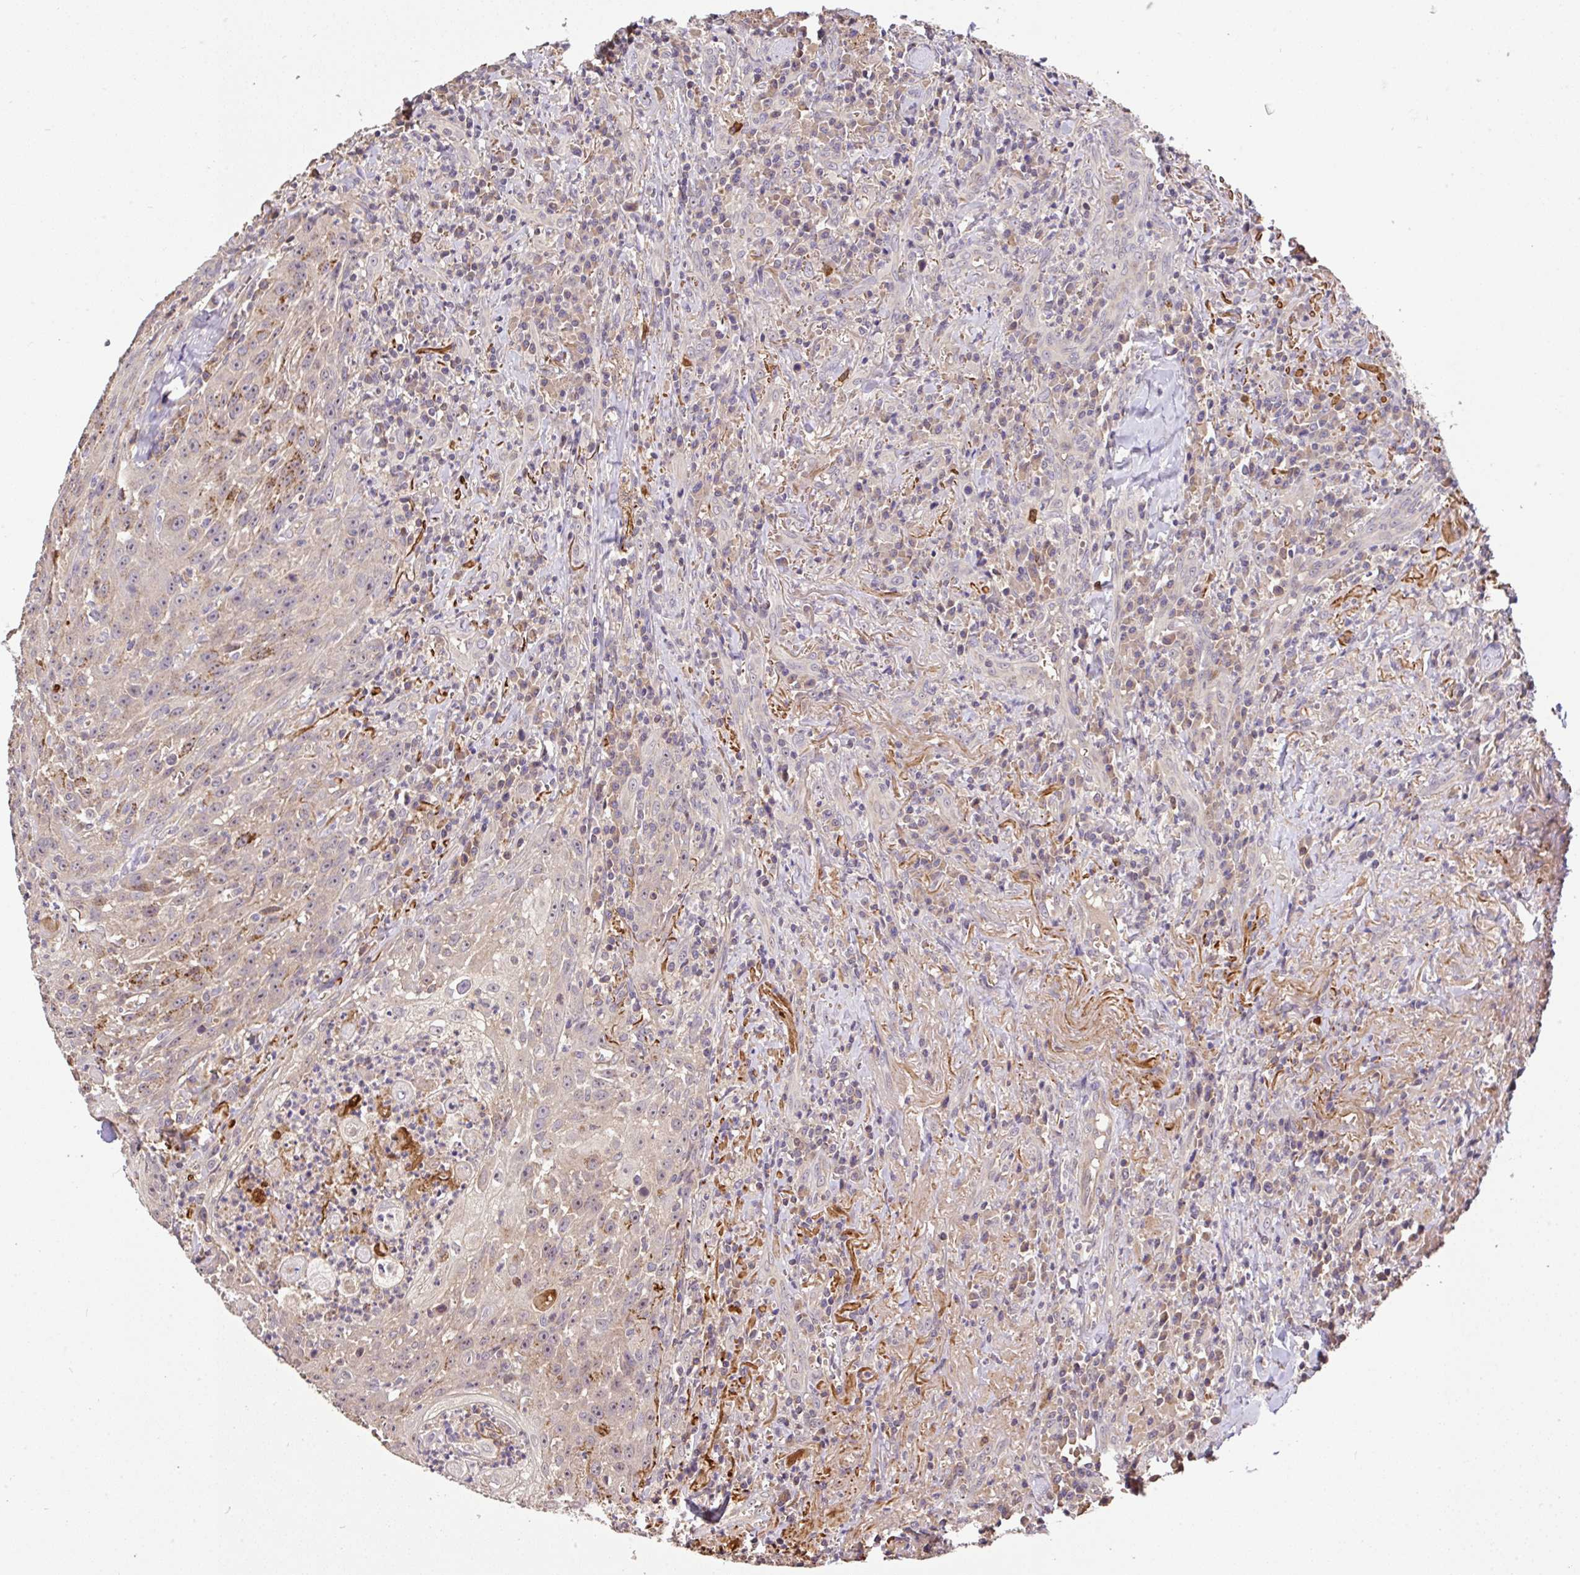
{"staining": {"intensity": "moderate", "quantity": "<25%", "location": "cytoplasmic/membranous"}, "tissue": "head and neck cancer", "cell_type": "Tumor cells", "image_type": "cancer", "snomed": [{"axis": "morphology", "description": "Normal tissue, NOS"}, {"axis": "morphology", "description": "Squamous cell carcinoma, NOS"}, {"axis": "topography", "description": "Oral tissue"}, {"axis": "topography", "description": "Head-Neck"}], "caption": "A photomicrograph showing moderate cytoplasmic/membranous staining in about <25% of tumor cells in squamous cell carcinoma (head and neck), as visualized by brown immunohistochemical staining.", "gene": "C1QTNF9B", "patient": {"sex": "female", "age": 70}}